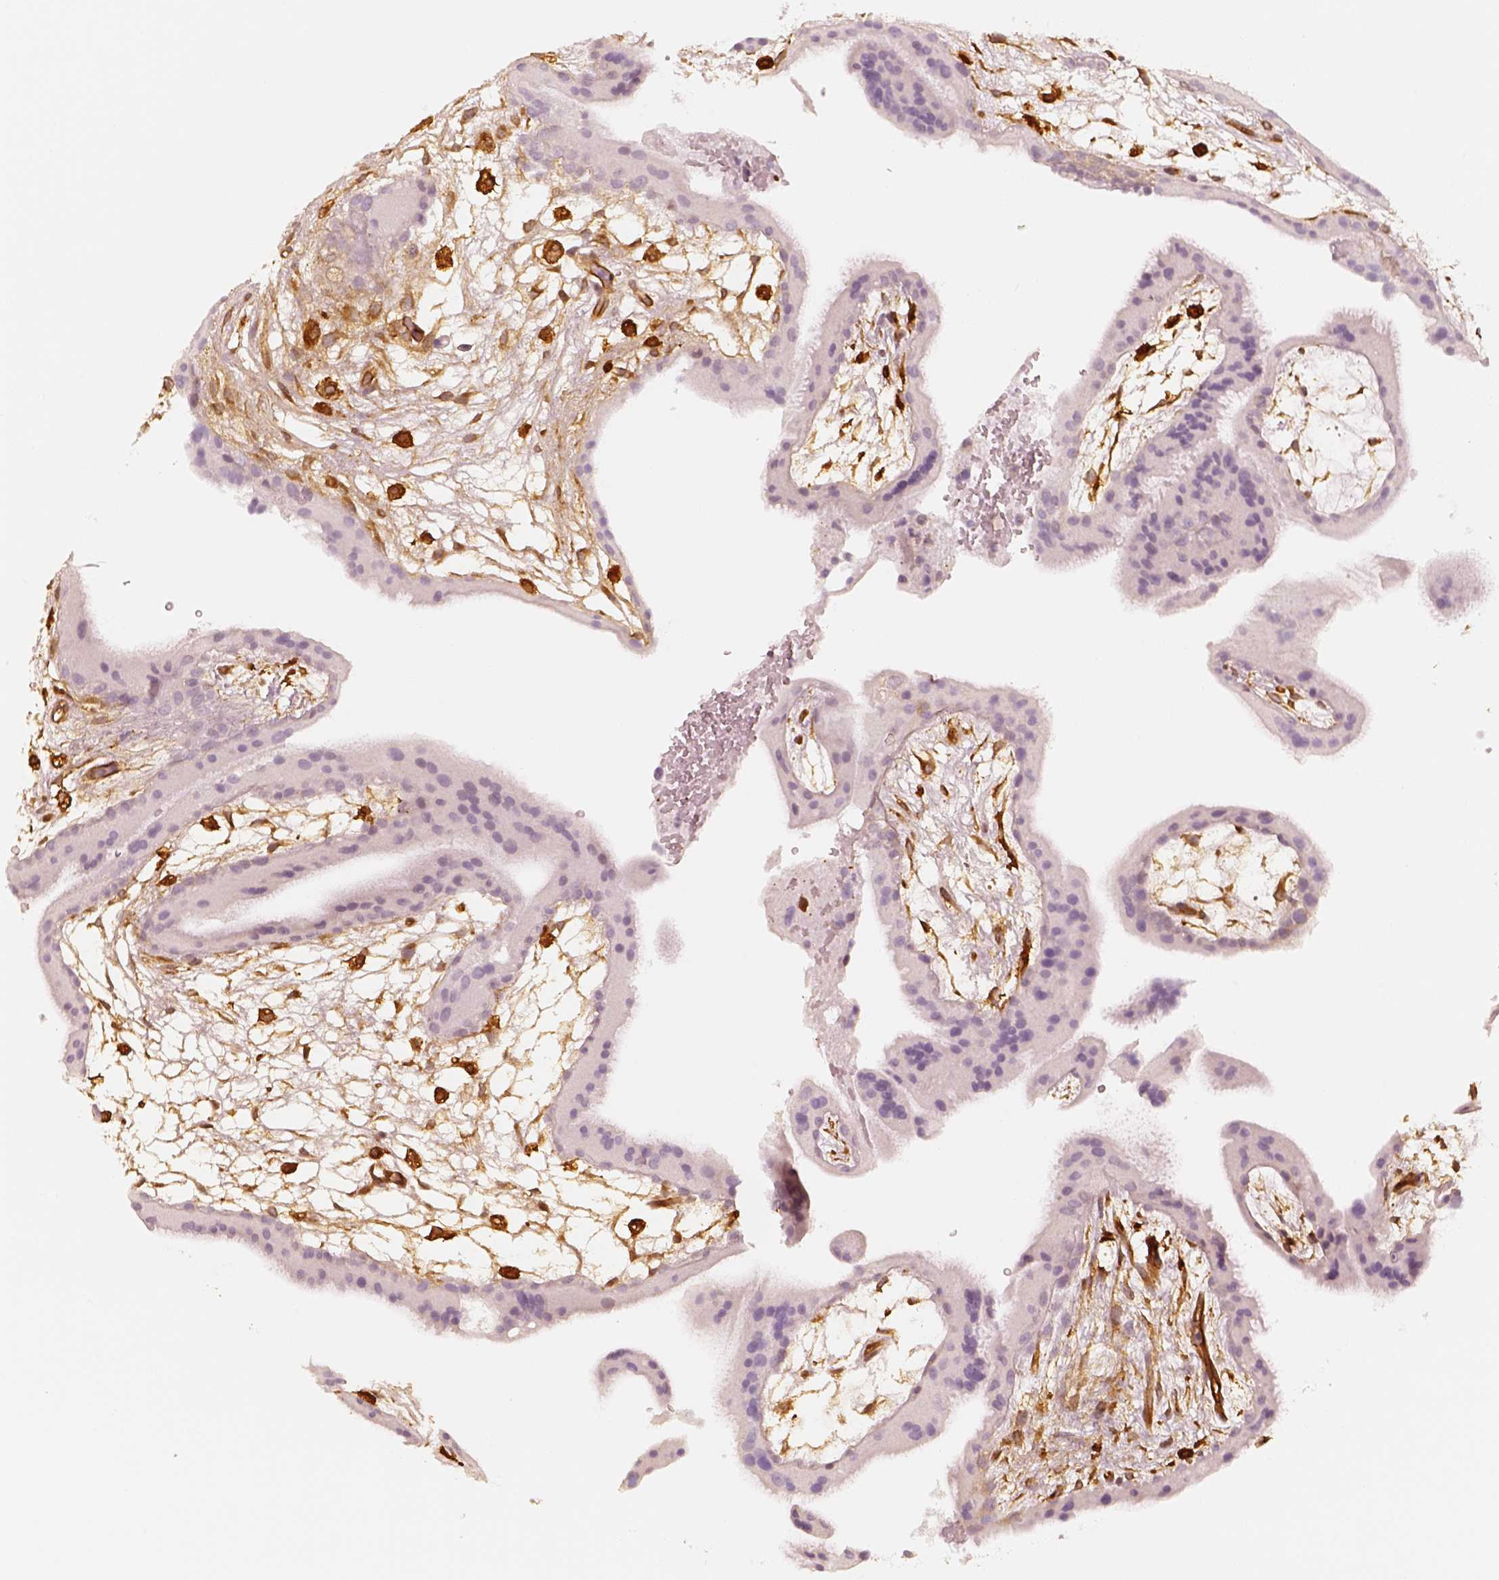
{"staining": {"intensity": "weak", "quantity": ">75%", "location": "cytoplasmic/membranous"}, "tissue": "placenta", "cell_type": "Decidual cells", "image_type": "normal", "snomed": [{"axis": "morphology", "description": "Normal tissue, NOS"}, {"axis": "topography", "description": "Placenta"}], "caption": "Protein expression analysis of unremarkable human placenta reveals weak cytoplasmic/membranous positivity in about >75% of decidual cells. (DAB (3,3'-diaminobenzidine) IHC, brown staining for protein, blue staining for nuclei).", "gene": "FSCN1", "patient": {"sex": "female", "age": 19}}